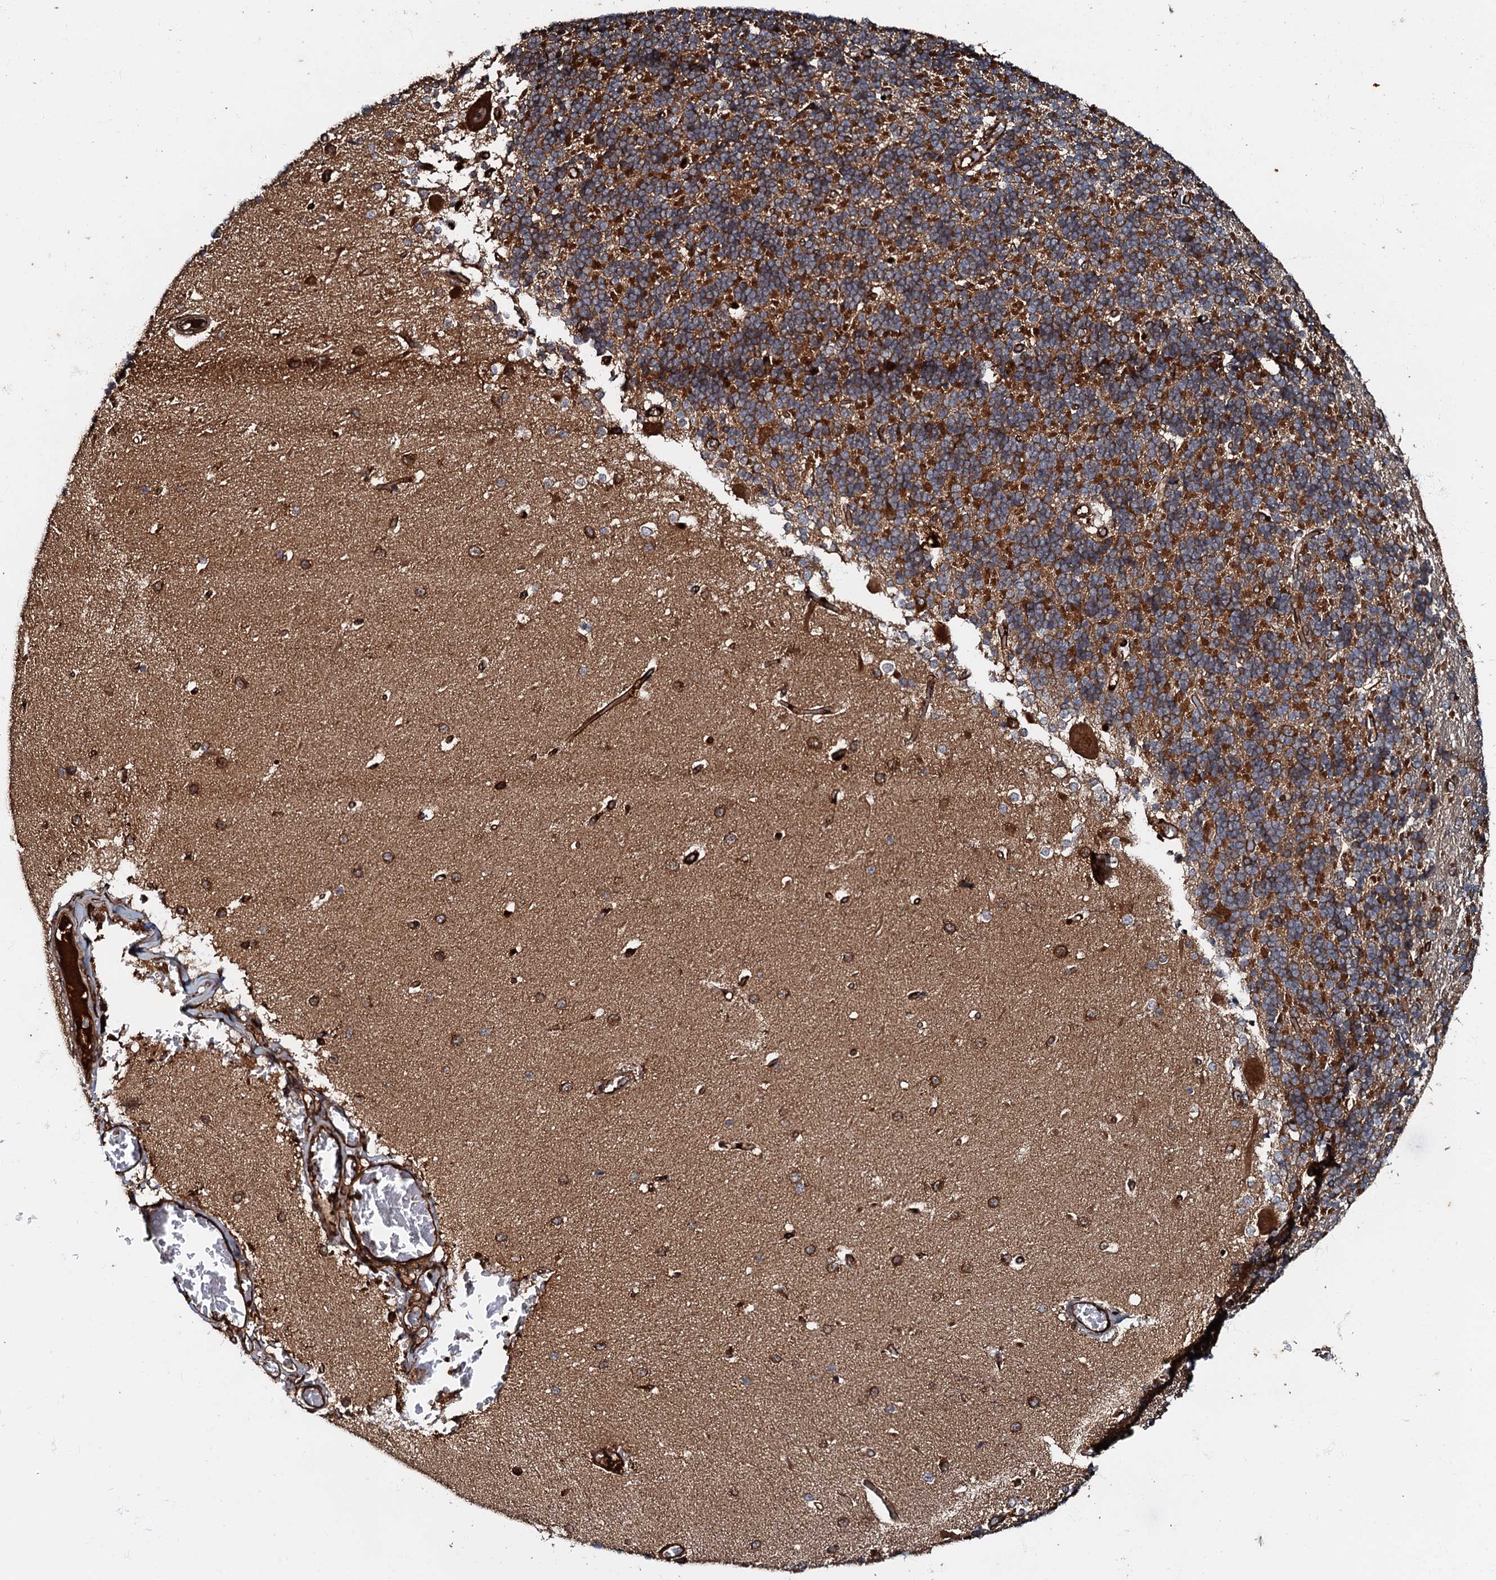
{"staining": {"intensity": "strong", "quantity": ">75%", "location": "cytoplasmic/membranous"}, "tissue": "cerebellum", "cell_type": "Cells in granular layer", "image_type": "normal", "snomed": [{"axis": "morphology", "description": "Normal tissue, NOS"}, {"axis": "topography", "description": "Cerebellum"}], "caption": "Cells in granular layer exhibit strong cytoplasmic/membranous expression in about >75% of cells in benign cerebellum. Using DAB (3,3'-diaminobenzidine) (brown) and hematoxylin (blue) stains, captured at high magnification using brightfield microscopy.", "gene": "BLOC1S6", "patient": {"sex": "male", "age": 37}}